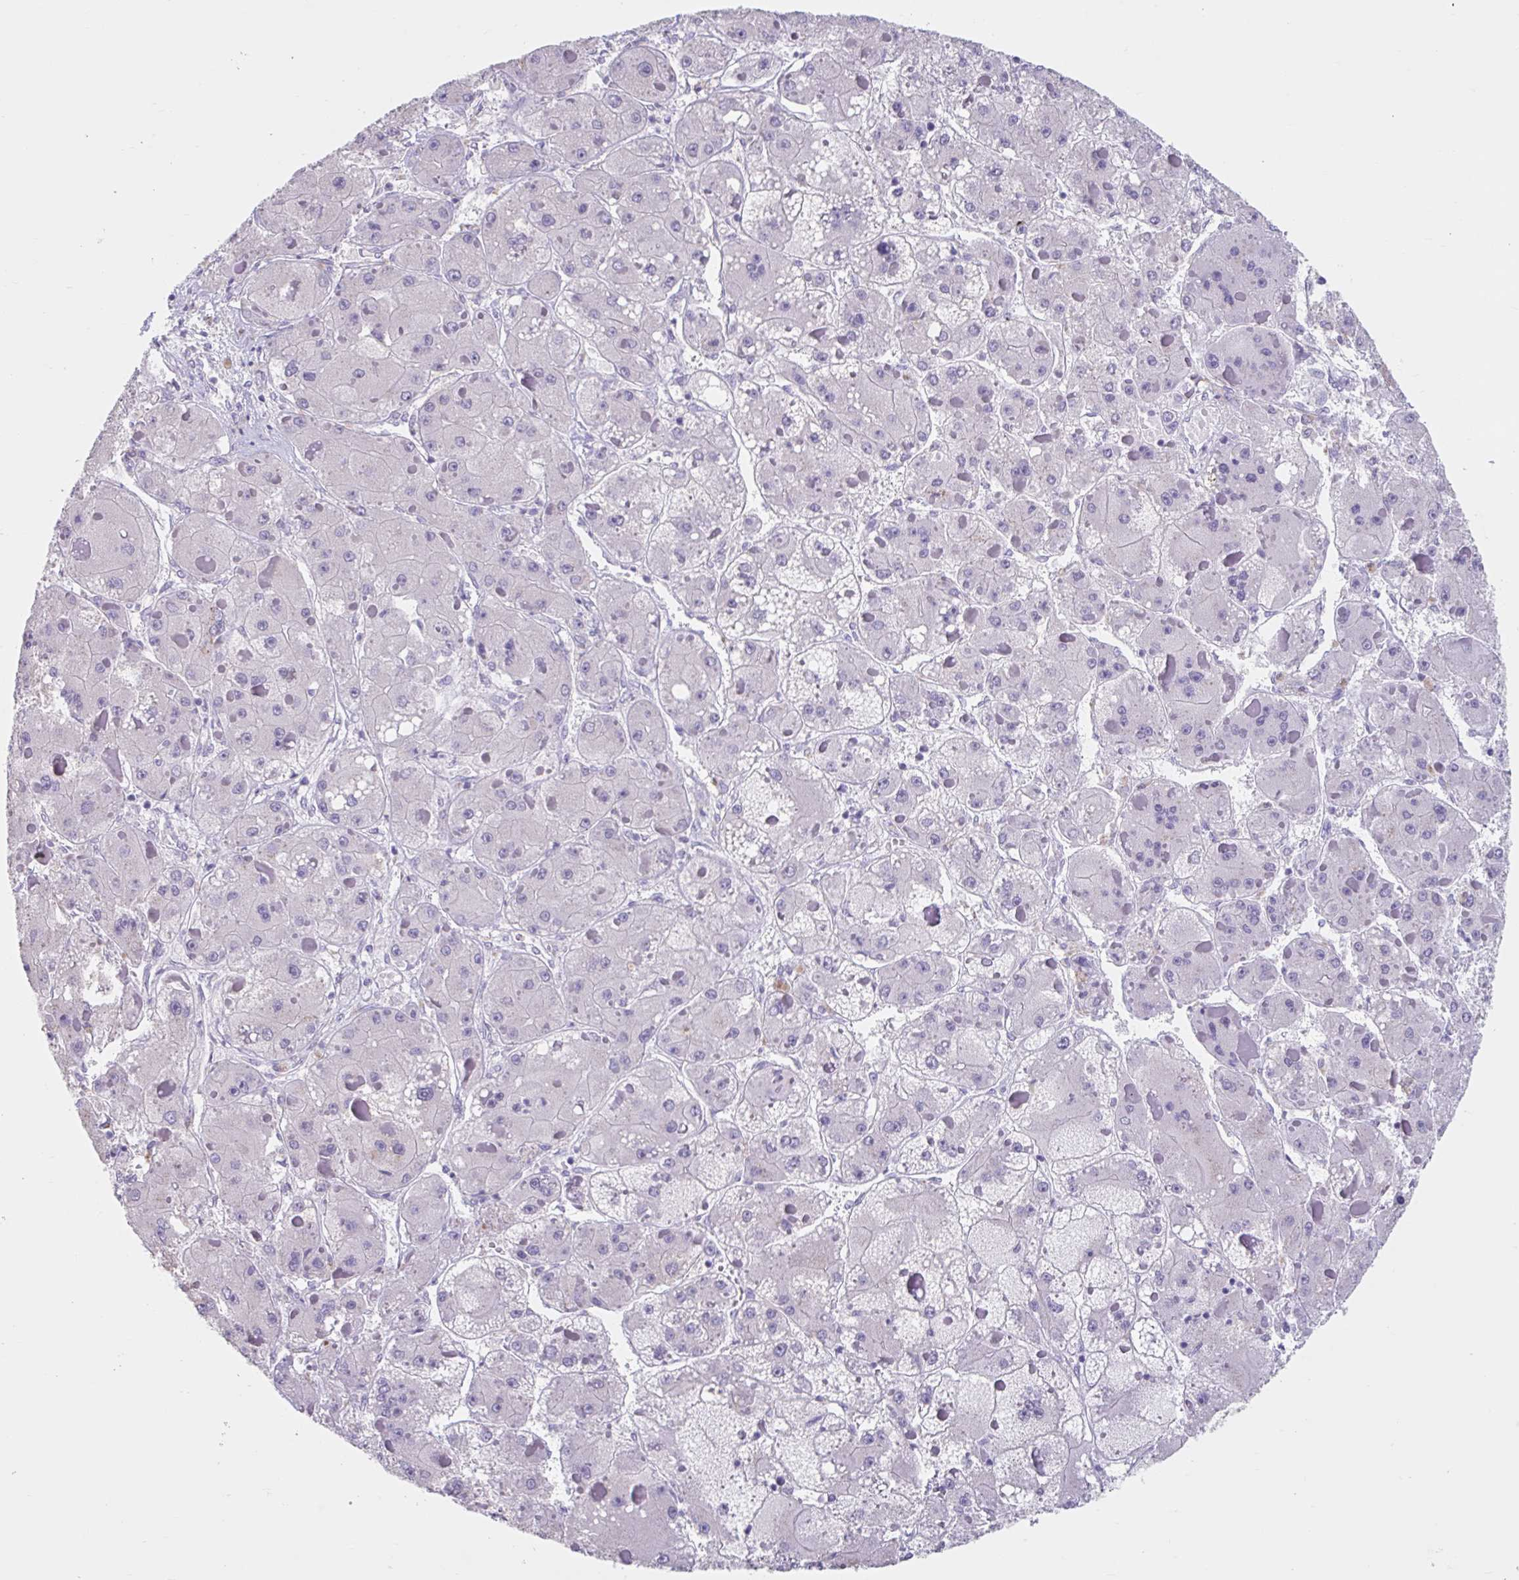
{"staining": {"intensity": "negative", "quantity": "none", "location": "none"}, "tissue": "liver cancer", "cell_type": "Tumor cells", "image_type": "cancer", "snomed": [{"axis": "morphology", "description": "Carcinoma, Hepatocellular, NOS"}, {"axis": "topography", "description": "Liver"}], "caption": "Immunohistochemical staining of liver cancer (hepatocellular carcinoma) reveals no significant staining in tumor cells.", "gene": "GPR162", "patient": {"sex": "female", "age": 73}}